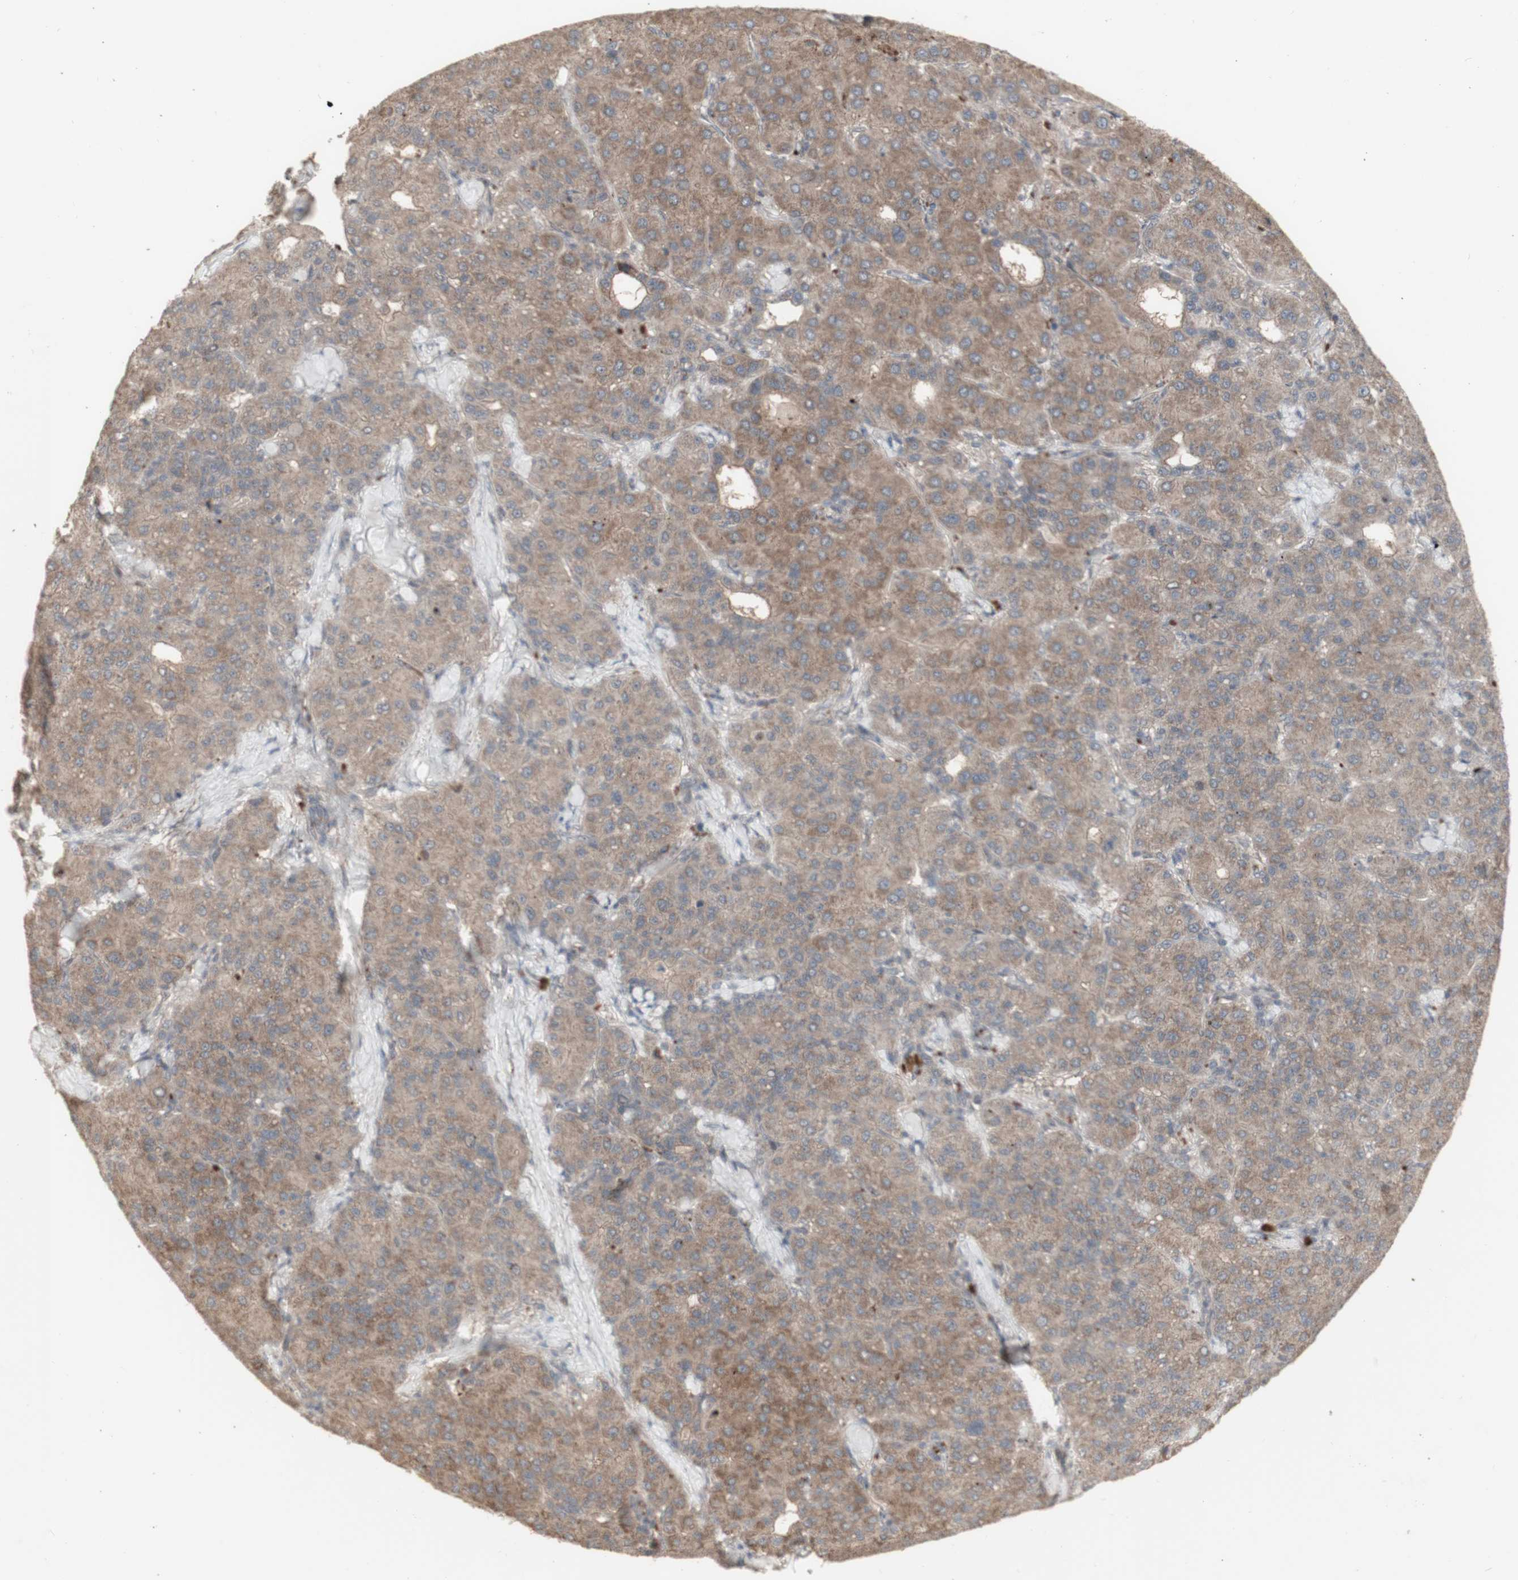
{"staining": {"intensity": "moderate", "quantity": "25%-75%", "location": "cytoplasmic/membranous"}, "tissue": "liver cancer", "cell_type": "Tumor cells", "image_type": "cancer", "snomed": [{"axis": "morphology", "description": "Carcinoma, Hepatocellular, NOS"}, {"axis": "topography", "description": "Liver"}], "caption": "Immunohistochemical staining of human liver cancer exhibits medium levels of moderate cytoplasmic/membranous staining in approximately 25%-75% of tumor cells.", "gene": "ALOX12", "patient": {"sex": "male", "age": 65}}